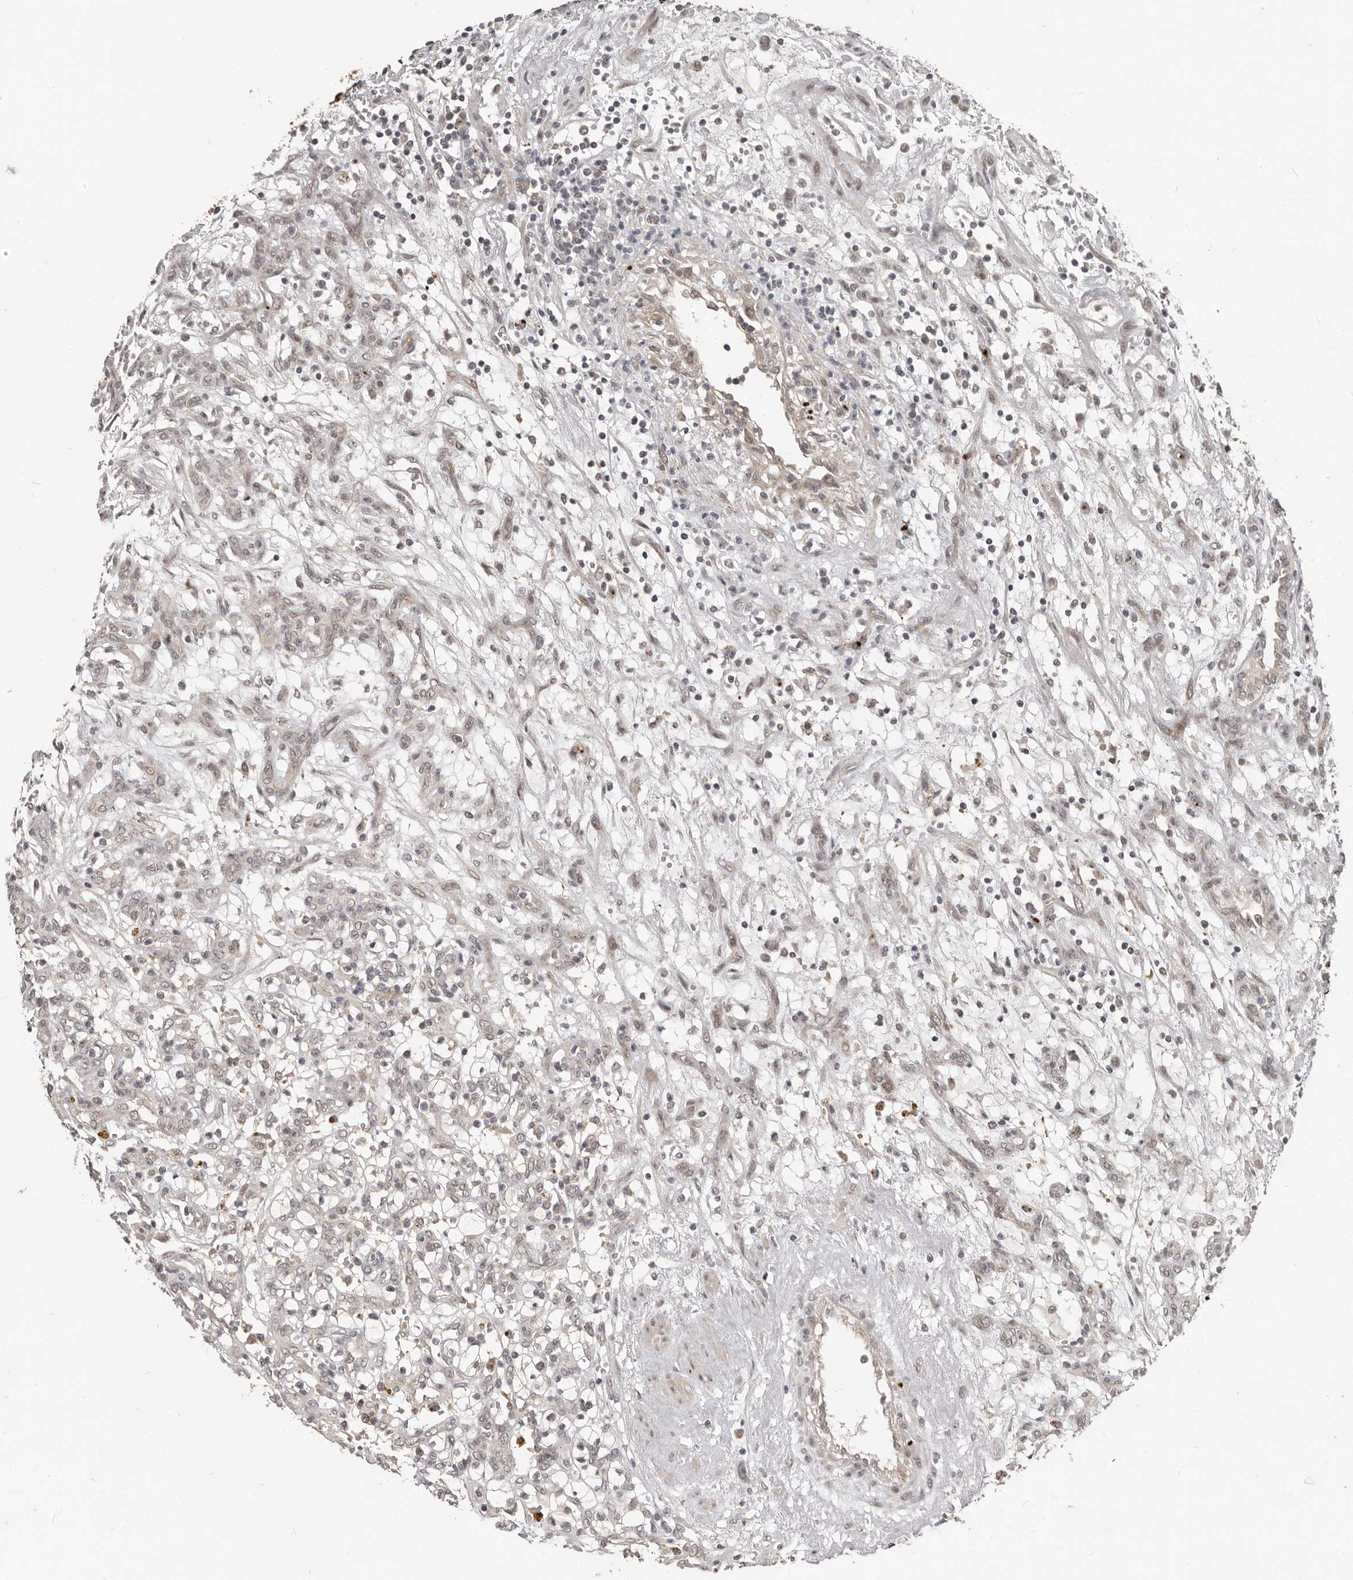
{"staining": {"intensity": "negative", "quantity": "none", "location": "none"}, "tissue": "renal cancer", "cell_type": "Tumor cells", "image_type": "cancer", "snomed": [{"axis": "morphology", "description": "Adenocarcinoma, NOS"}, {"axis": "topography", "description": "Kidney"}], "caption": "Histopathology image shows no protein expression in tumor cells of renal cancer (adenocarcinoma) tissue. (DAB immunohistochemistry visualized using brightfield microscopy, high magnification).", "gene": "APOL6", "patient": {"sex": "female", "age": 57}}